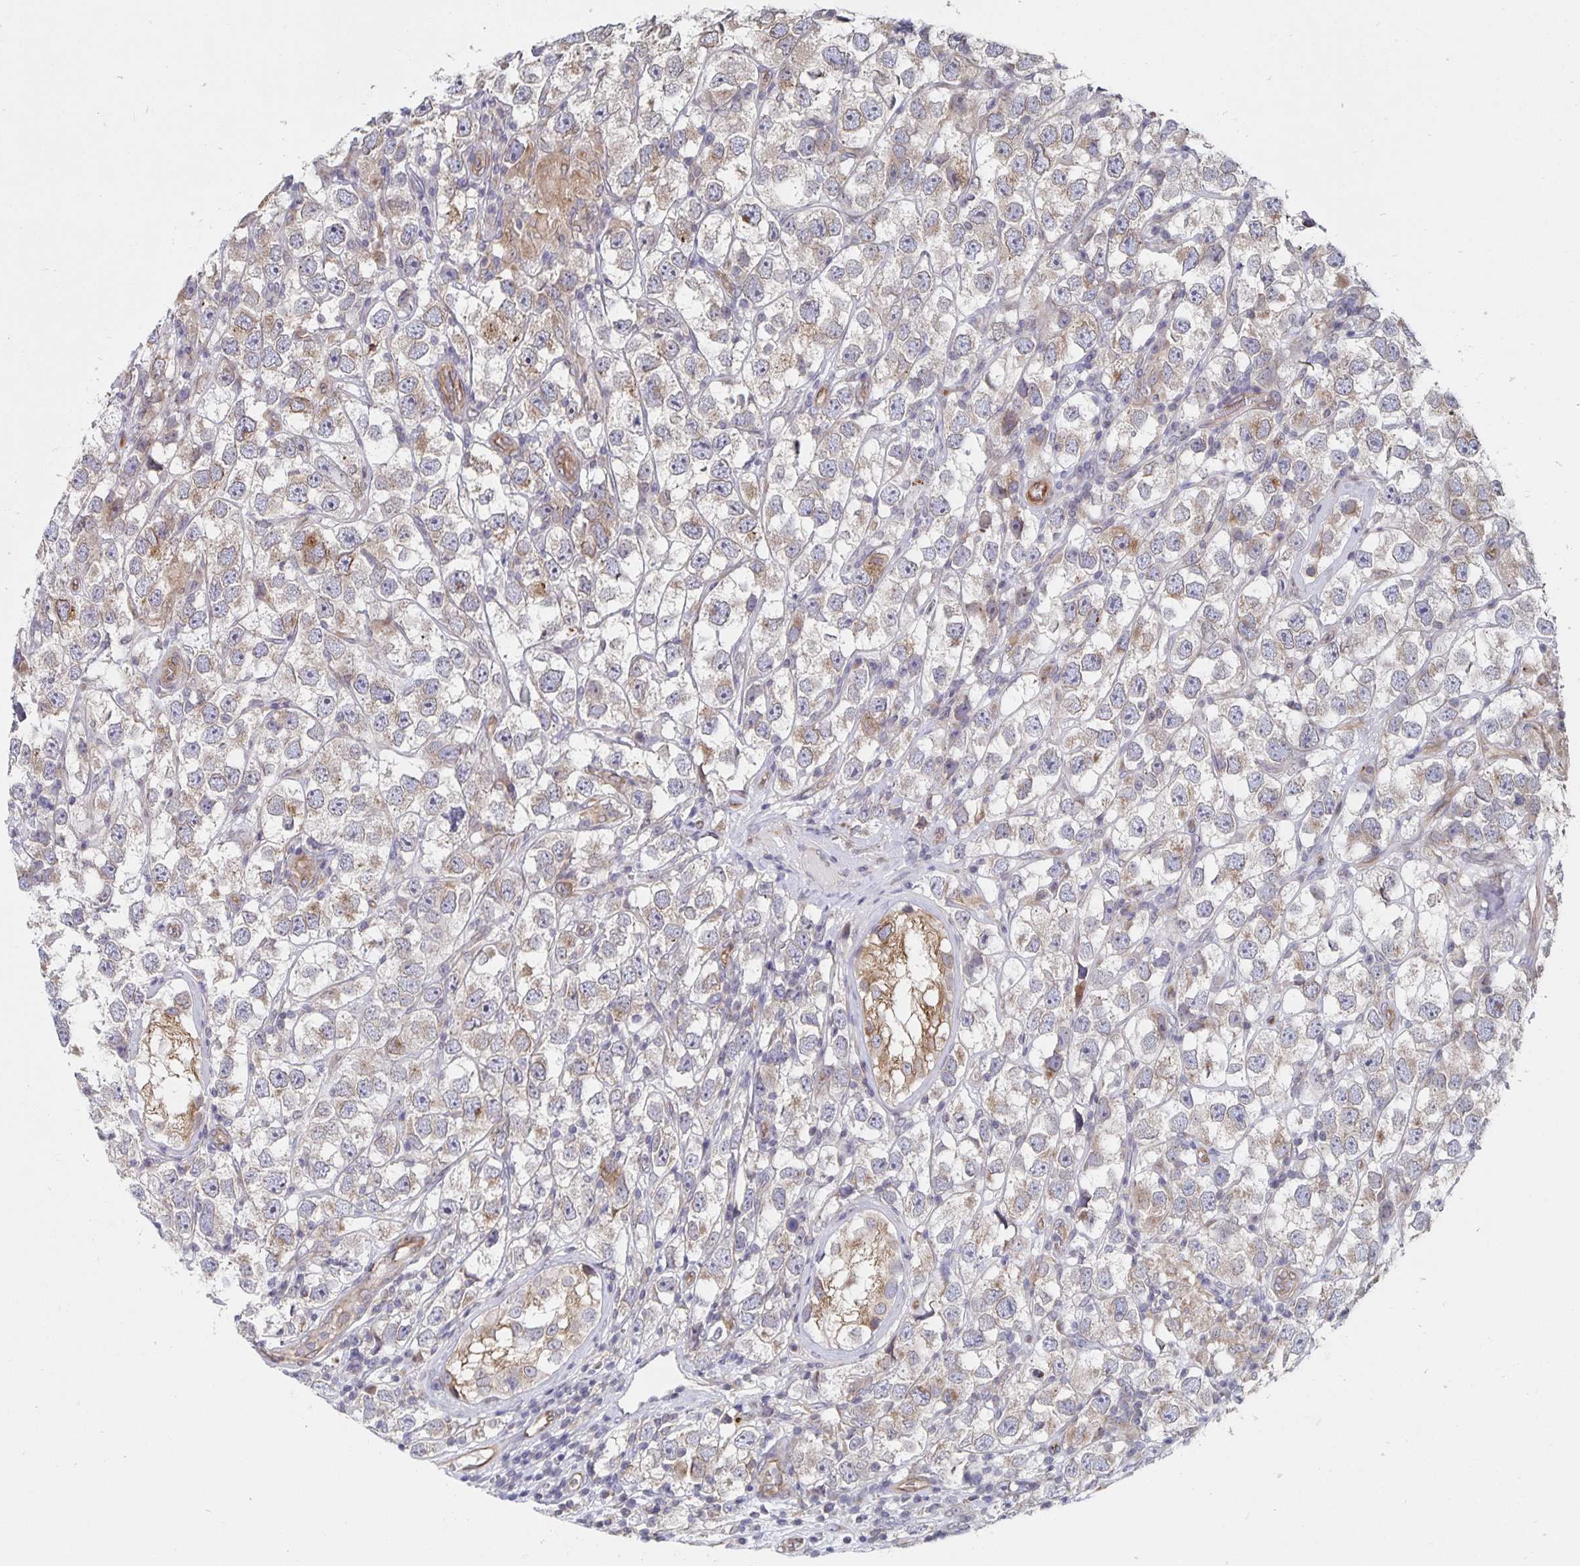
{"staining": {"intensity": "weak", "quantity": "<25%", "location": "cytoplasmic/membranous"}, "tissue": "testis cancer", "cell_type": "Tumor cells", "image_type": "cancer", "snomed": [{"axis": "morphology", "description": "Seminoma, NOS"}, {"axis": "topography", "description": "Testis"}], "caption": "This image is of testis cancer (seminoma) stained with immunohistochemistry (IHC) to label a protein in brown with the nuclei are counter-stained blue. There is no staining in tumor cells.", "gene": "BCAP29", "patient": {"sex": "male", "age": 26}}